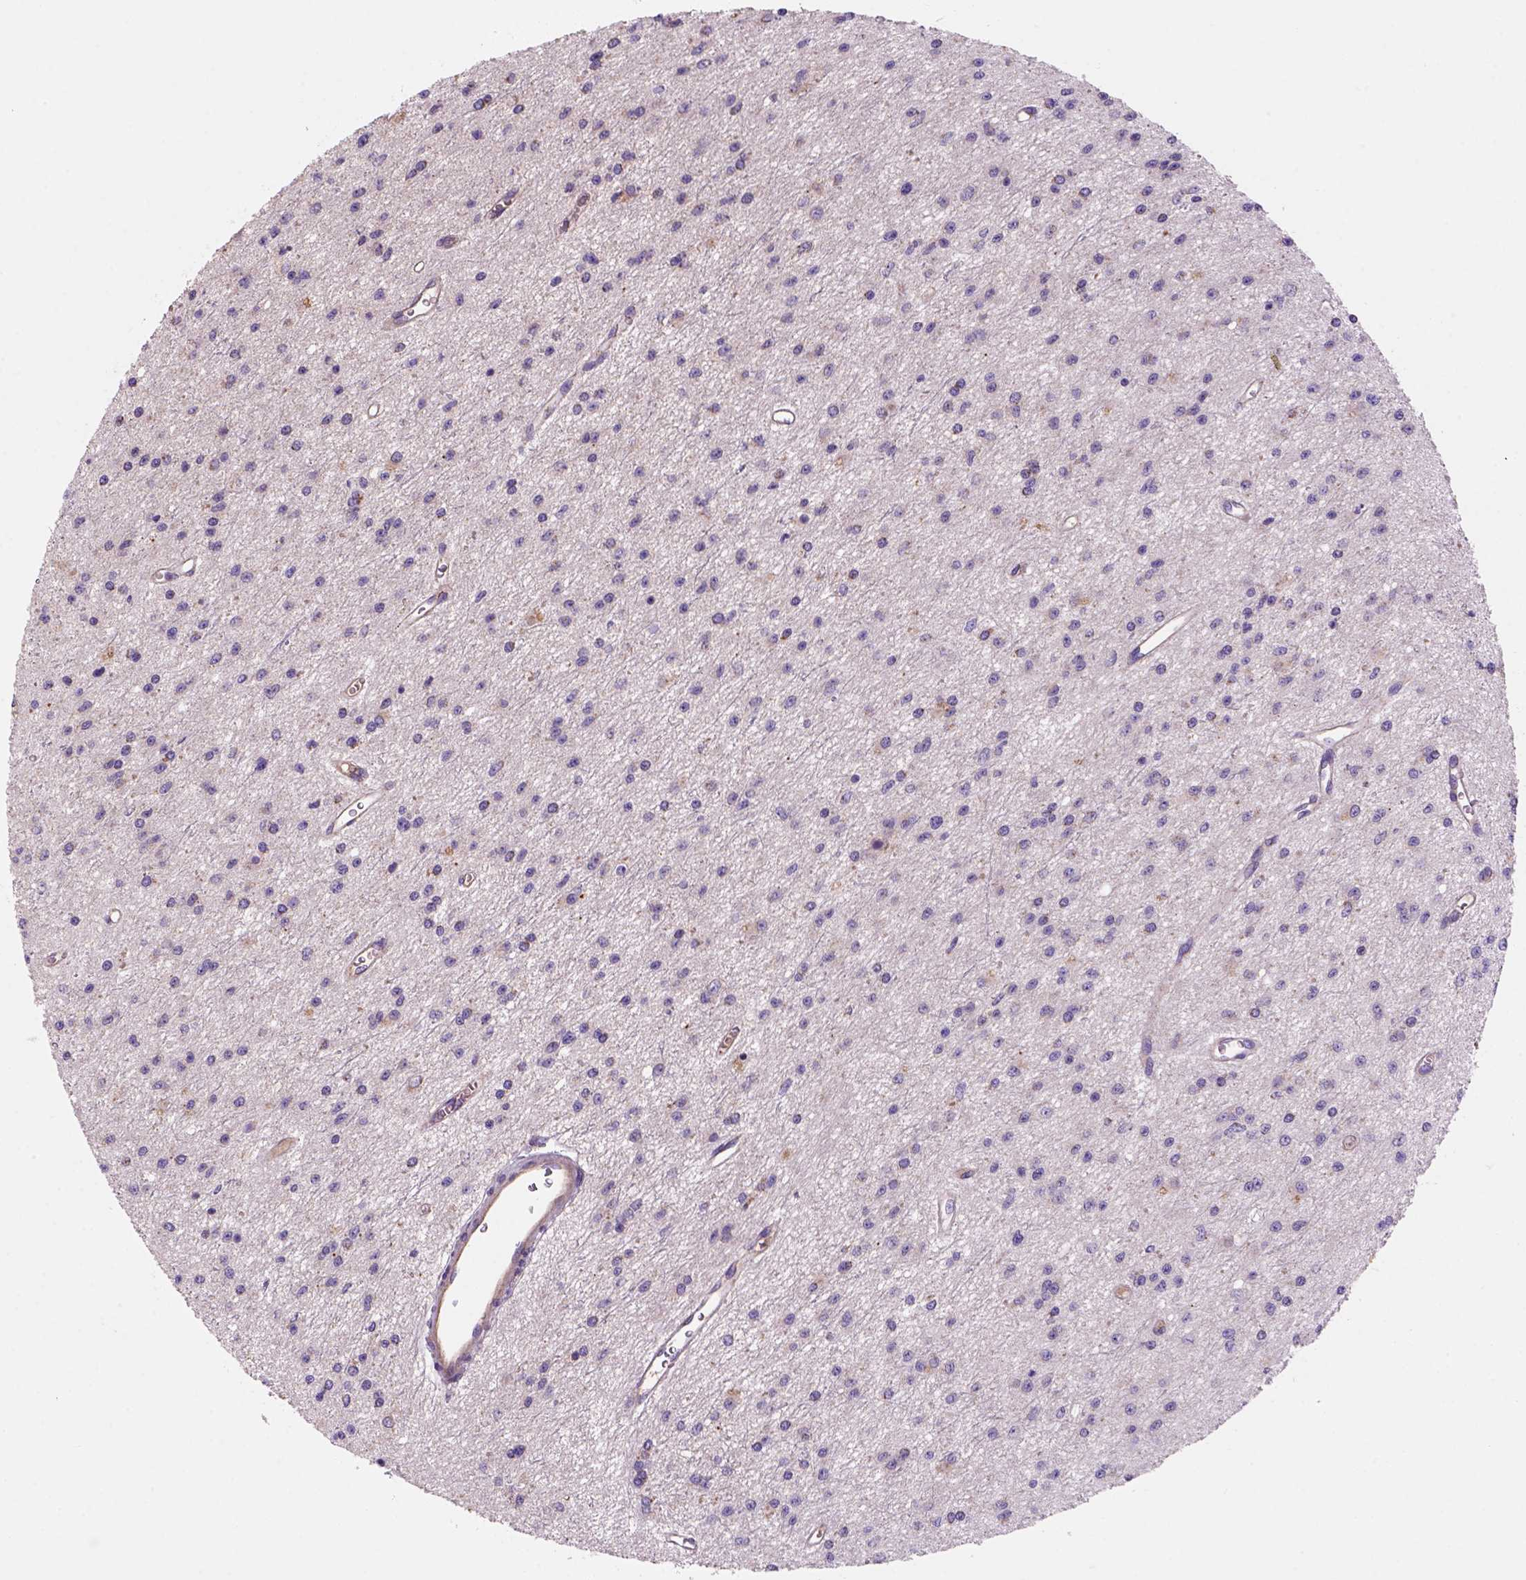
{"staining": {"intensity": "weak", "quantity": "<25%", "location": "cytoplasmic/membranous"}, "tissue": "glioma", "cell_type": "Tumor cells", "image_type": "cancer", "snomed": [{"axis": "morphology", "description": "Glioma, malignant, Low grade"}, {"axis": "topography", "description": "Brain"}], "caption": "Protein analysis of glioma reveals no significant positivity in tumor cells. (DAB (3,3'-diaminobenzidine) immunohistochemistry with hematoxylin counter stain).", "gene": "WARS2", "patient": {"sex": "female", "age": 45}}